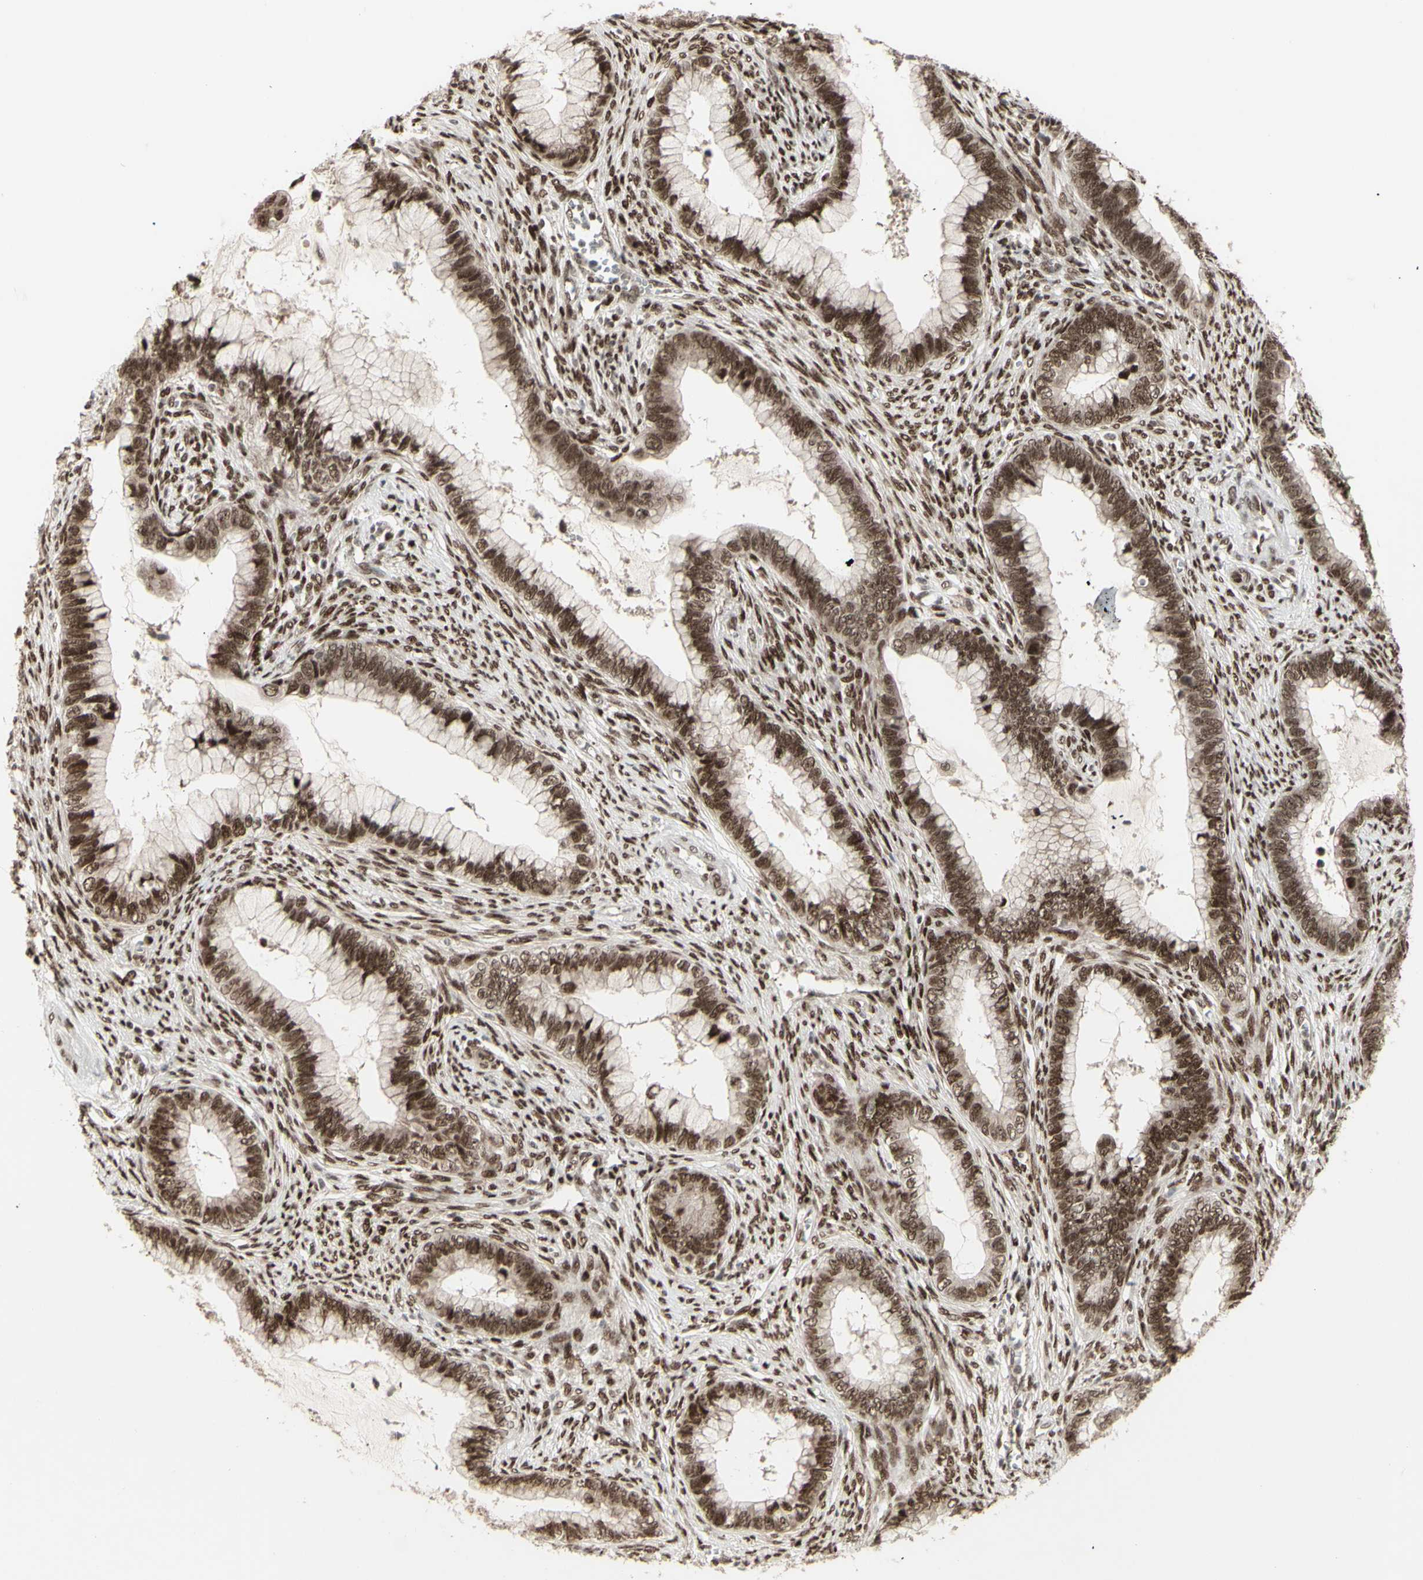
{"staining": {"intensity": "moderate", "quantity": ">75%", "location": "cytoplasmic/membranous,nuclear"}, "tissue": "cervical cancer", "cell_type": "Tumor cells", "image_type": "cancer", "snomed": [{"axis": "morphology", "description": "Adenocarcinoma, NOS"}, {"axis": "topography", "description": "Cervix"}], "caption": "This image shows IHC staining of human cervical cancer, with medium moderate cytoplasmic/membranous and nuclear staining in about >75% of tumor cells.", "gene": "CBX1", "patient": {"sex": "female", "age": 44}}